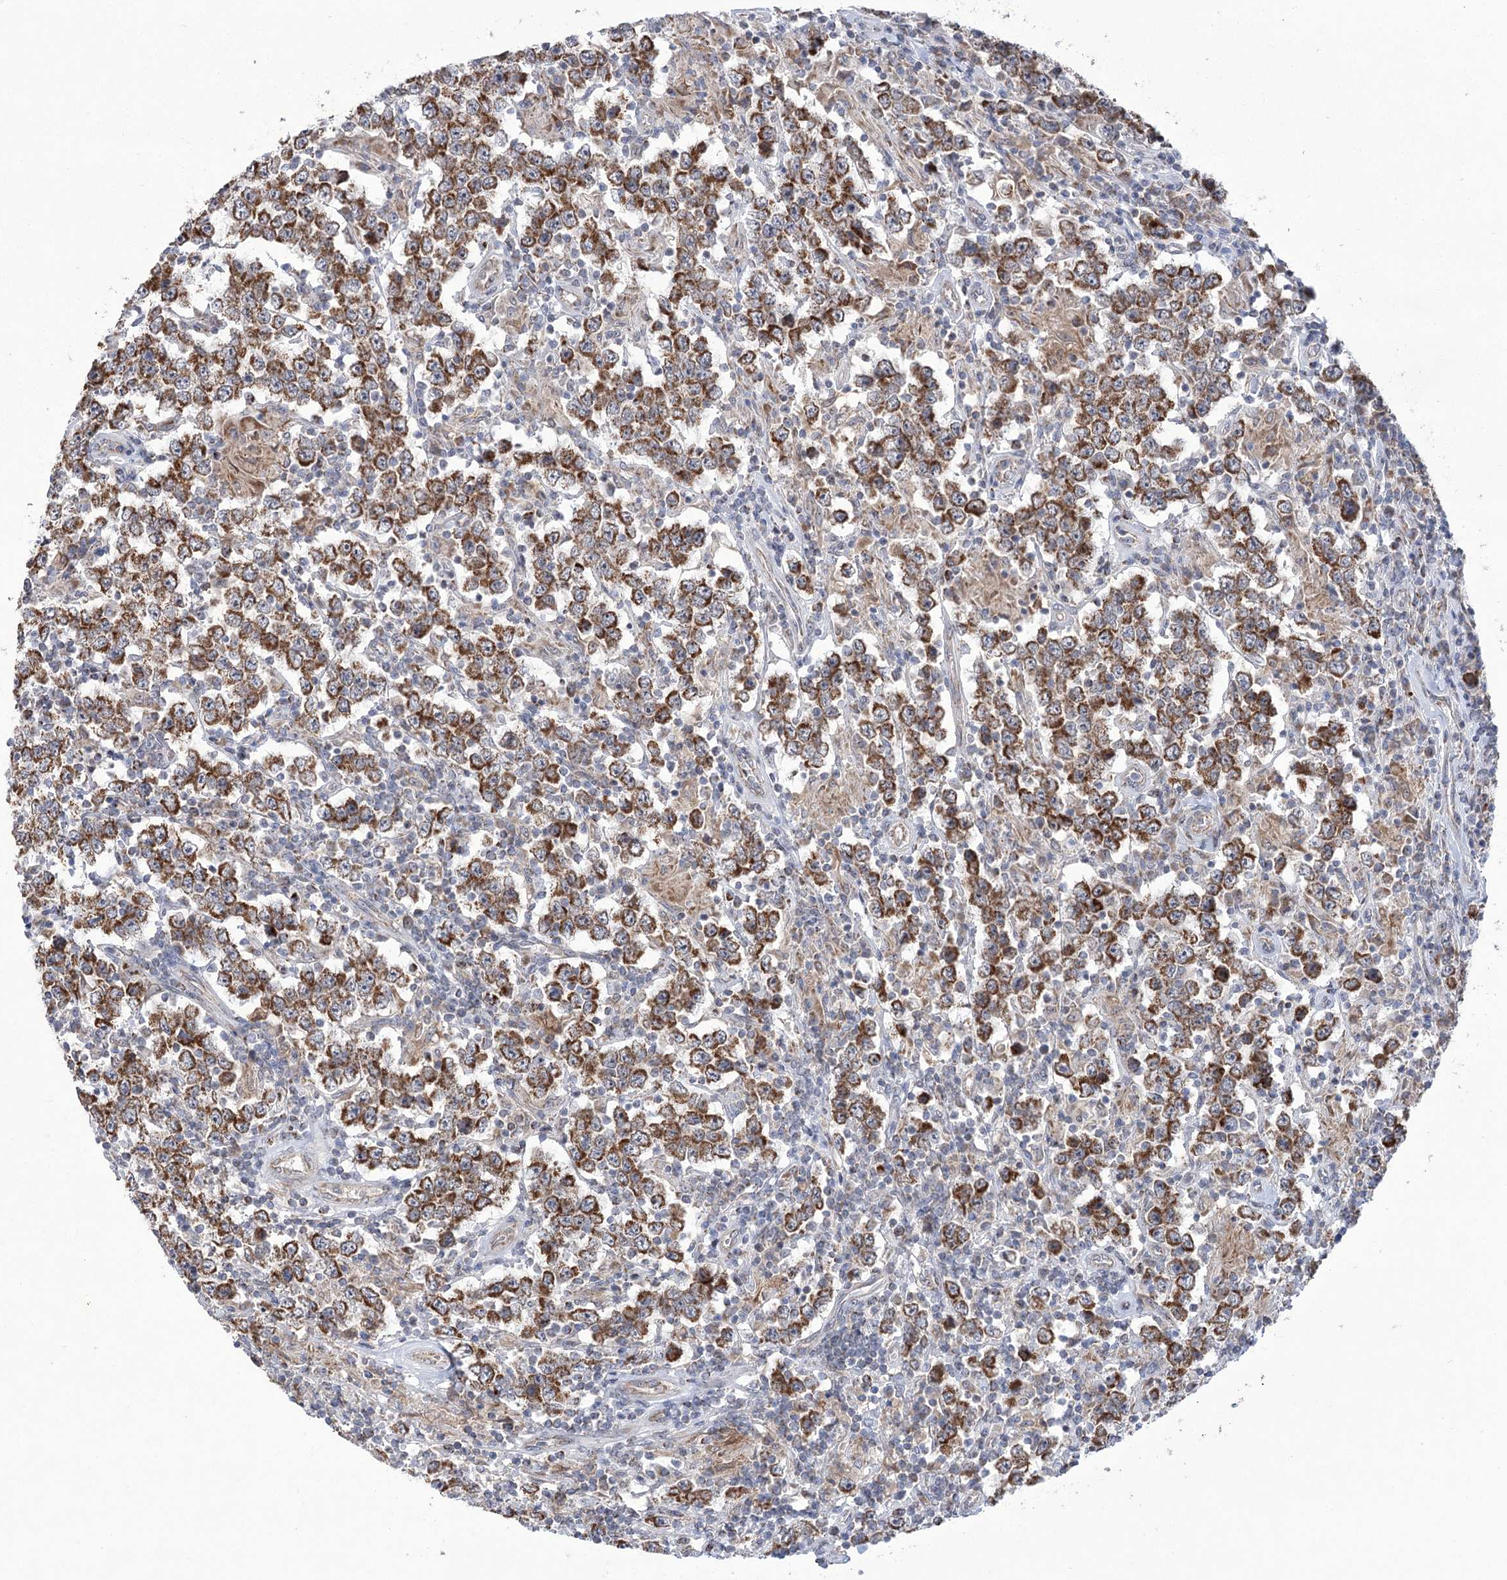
{"staining": {"intensity": "moderate", "quantity": ">75%", "location": "cytoplasmic/membranous"}, "tissue": "testis cancer", "cell_type": "Tumor cells", "image_type": "cancer", "snomed": [{"axis": "morphology", "description": "Normal tissue, NOS"}, {"axis": "morphology", "description": "Urothelial carcinoma, High grade"}, {"axis": "morphology", "description": "Seminoma, NOS"}, {"axis": "morphology", "description": "Carcinoma, Embryonal, NOS"}, {"axis": "topography", "description": "Urinary bladder"}, {"axis": "topography", "description": "Testis"}], "caption": "Immunohistochemical staining of testis cancer demonstrates medium levels of moderate cytoplasmic/membranous protein staining in about >75% of tumor cells.", "gene": "ECHDC3", "patient": {"sex": "male", "age": 41}}